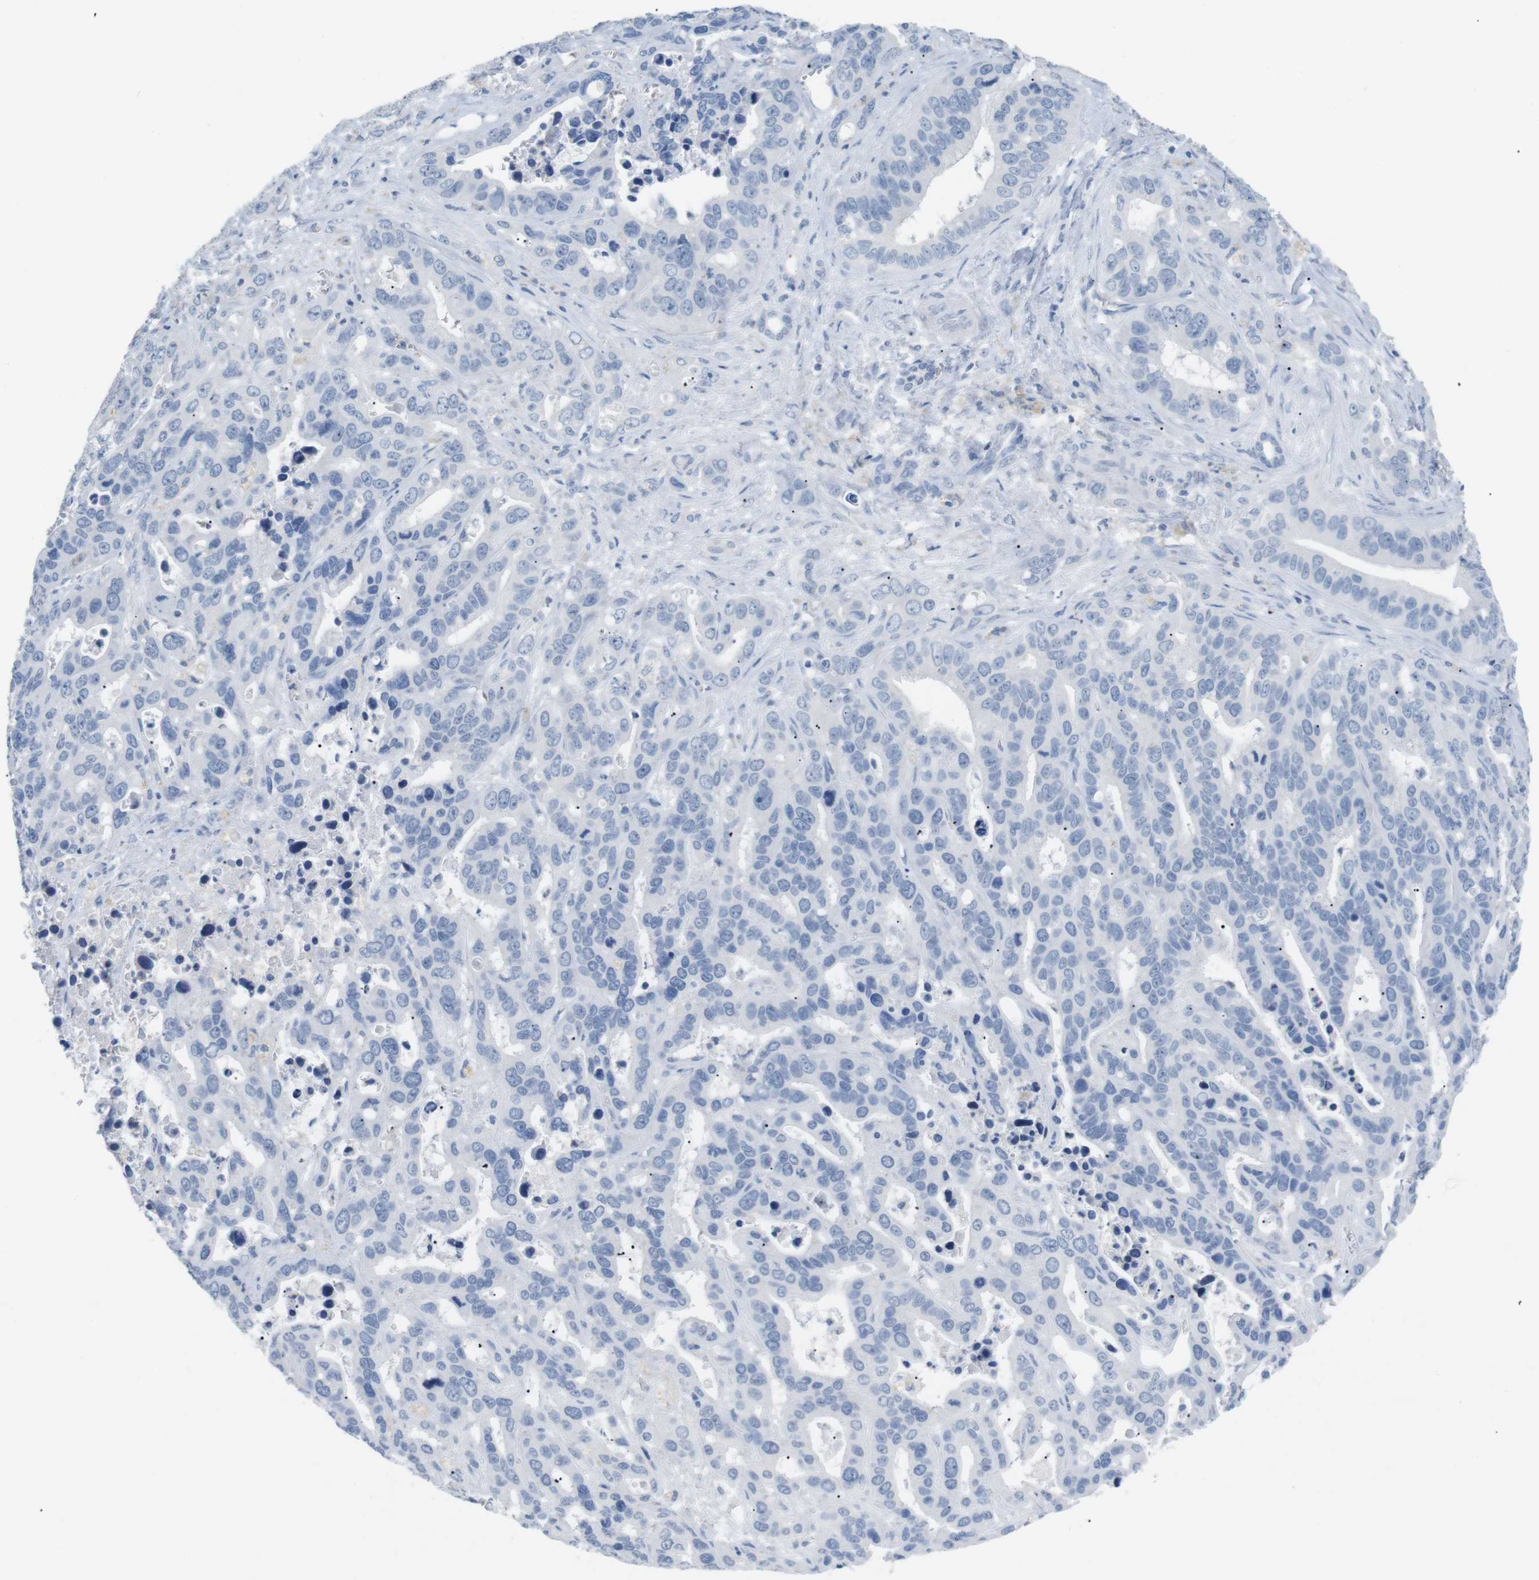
{"staining": {"intensity": "negative", "quantity": "none", "location": "none"}, "tissue": "liver cancer", "cell_type": "Tumor cells", "image_type": "cancer", "snomed": [{"axis": "morphology", "description": "Cholangiocarcinoma"}, {"axis": "topography", "description": "Liver"}], "caption": "DAB (3,3'-diaminobenzidine) immunohistochemical staining of human liver cancer demonstrates no significant positivity in tumor cells.", "gene": "HBG2", "patient": {"sex": "female", "age": 65}}